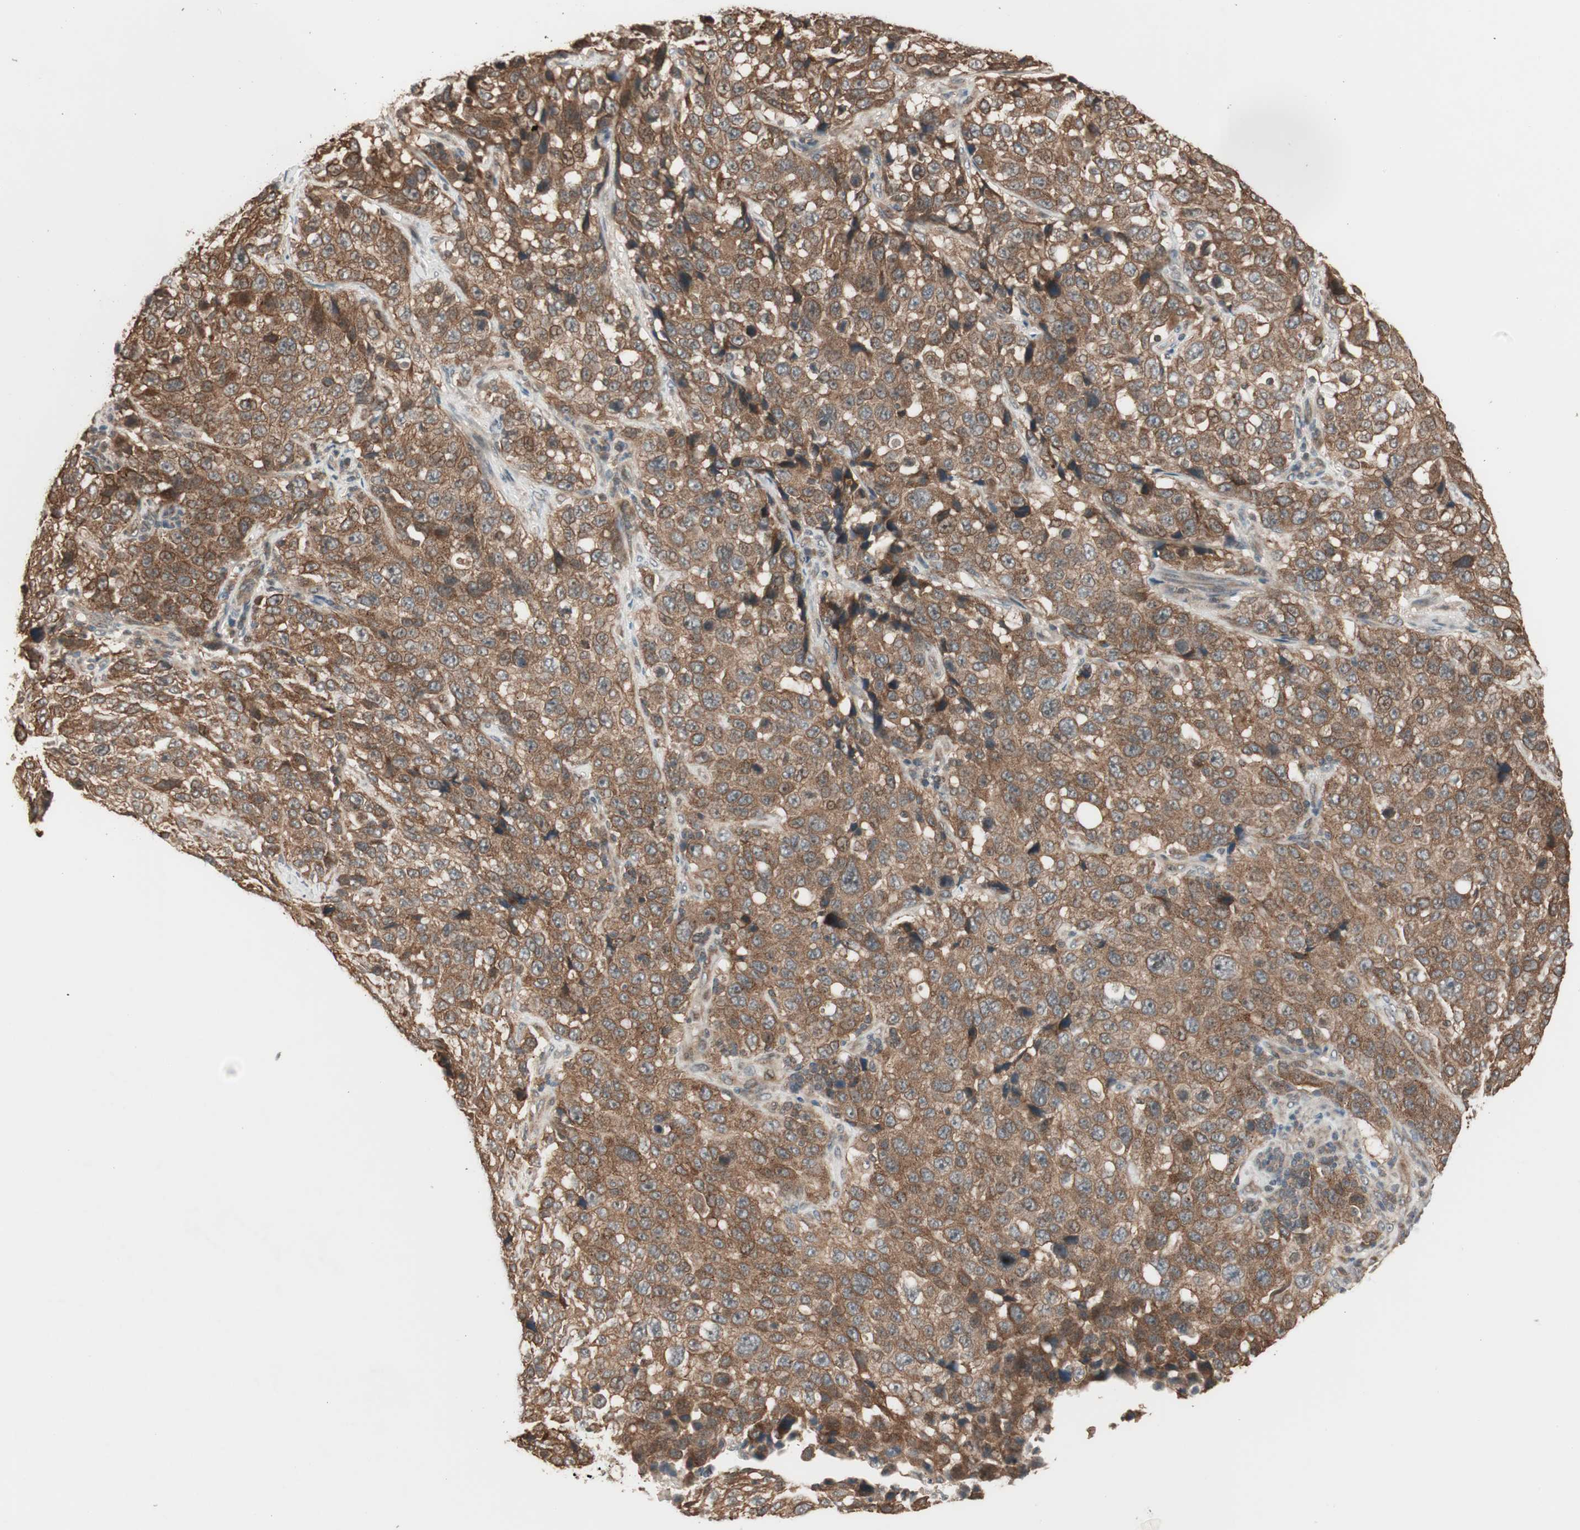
{"staining": {"intensity": "strong", "quantity": ">75%", "location": "cytoplasmic/membranous"}, "tissue": "stomach cancer", "cell_type": "Tumor cells", "image_type": "cancer", "snomed": [{"axis": "morphology", "description": "Normal tissue, NOS"}, {"axis": "morphology", "description": "Adenocarcinoma, NOS"}, {"axis": "topography", "description": "Stomach"}], "caption": "Stomach adenocarcinoma stained with DAB (3,3'-diaminobenzidine) immunohistochemistry (IHC) reveals high levels of strong cytoplasmic/membranous positivity in approximately >75% of tumor cells. (Stains: DAB in brown, nuclei in blue, Microscopy: brightfield microscopy at high magnification).", "gene": "FBXO5", "patient": {"sex": "male", "age": 48}}